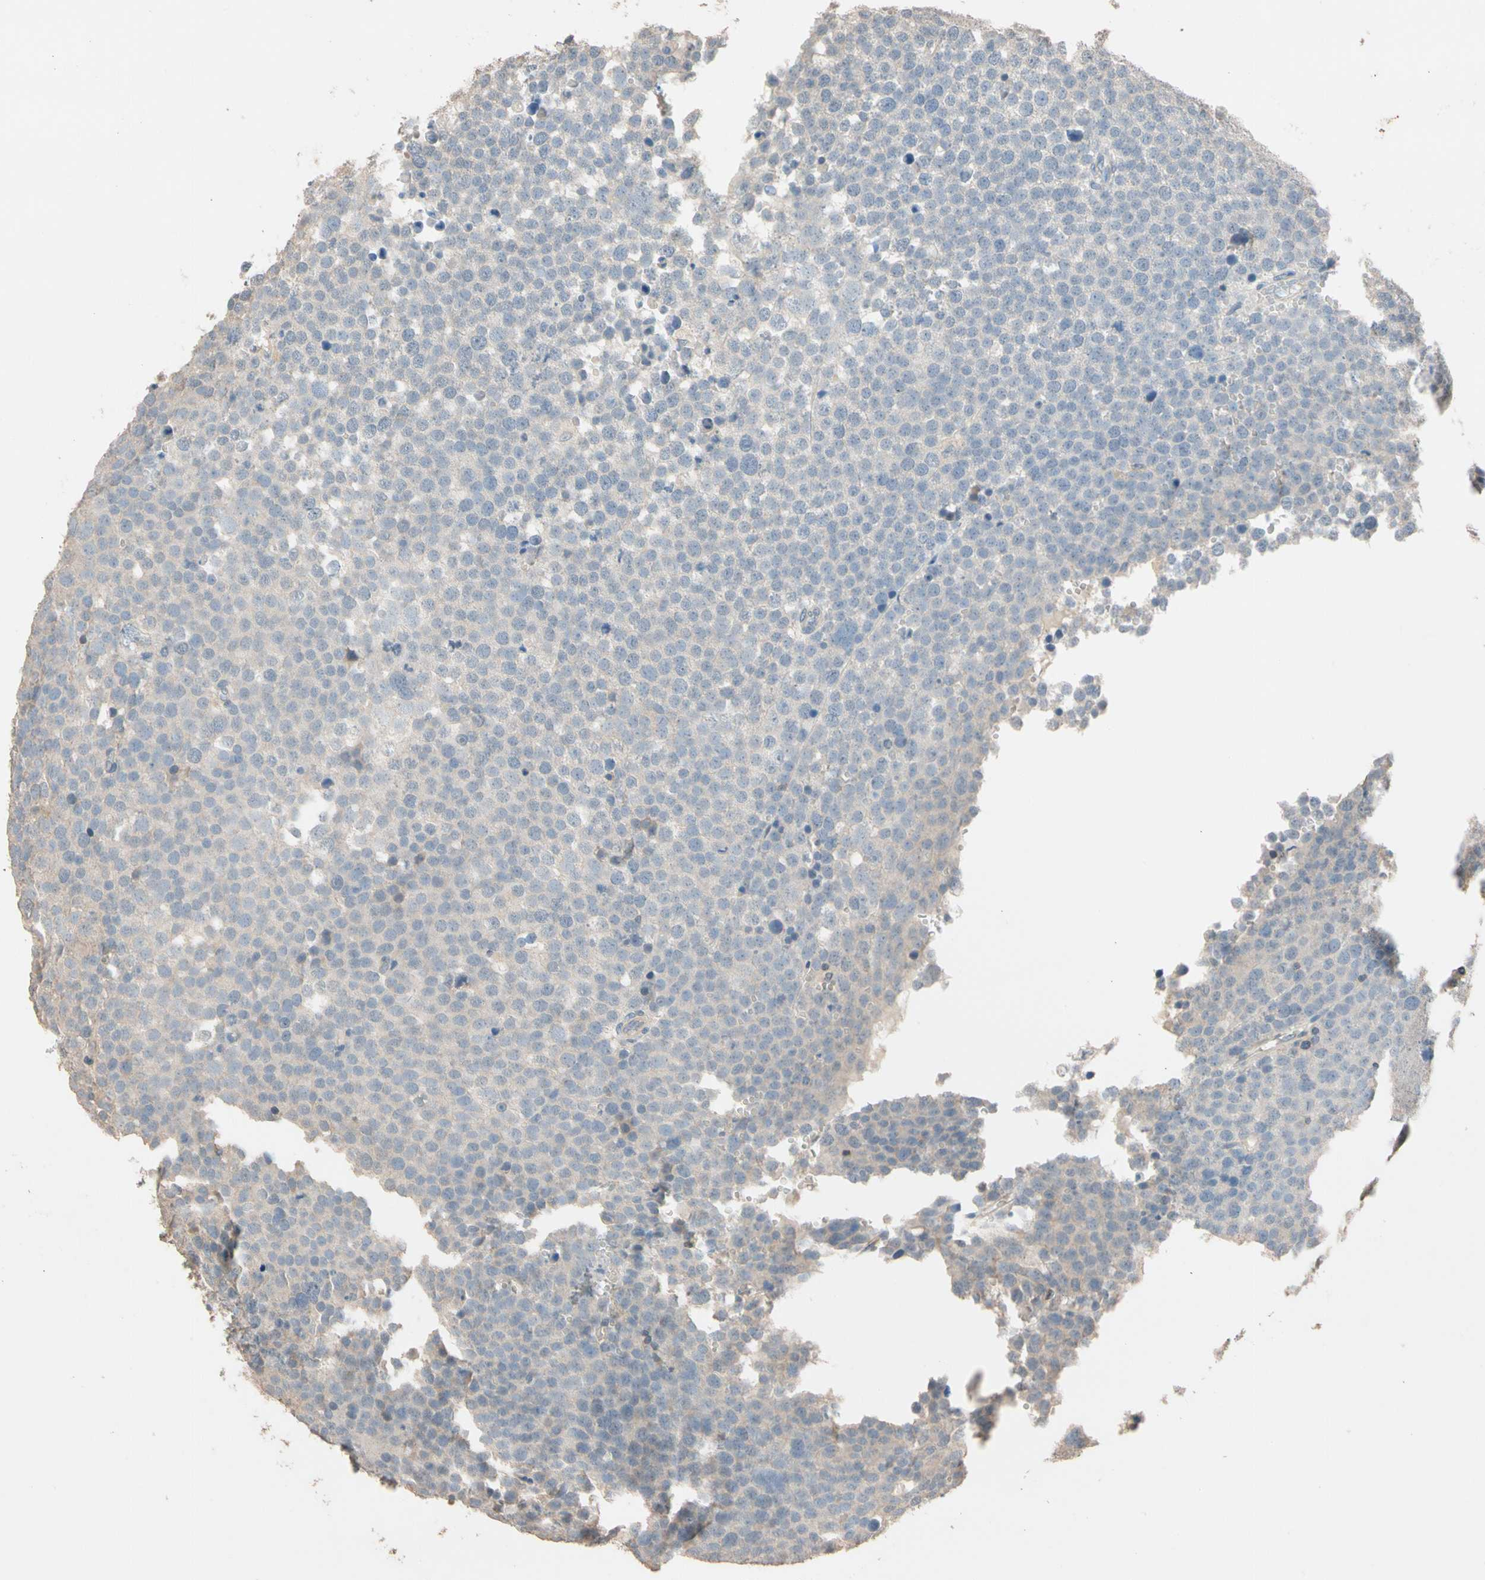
{"staining": {"intensity": "weak", "quantity": "<25%", "location": "cytoplasmic/membranous"}, "tissue": "testis cancer", "cell_type": "Tumor cells", "image_type": "cancer", "snomed": [{"axis": "morphology", "description": "Seminoma, NOS"}, {"axis": "topography", "description": "Testis"}], "caption": "Immunohistochemical staining of human testis cancer (seminoma) exhibits no significant staining in tumor cells.", "gene": "MAP3K7", "patient": {"sex": "male", "age": 71}}